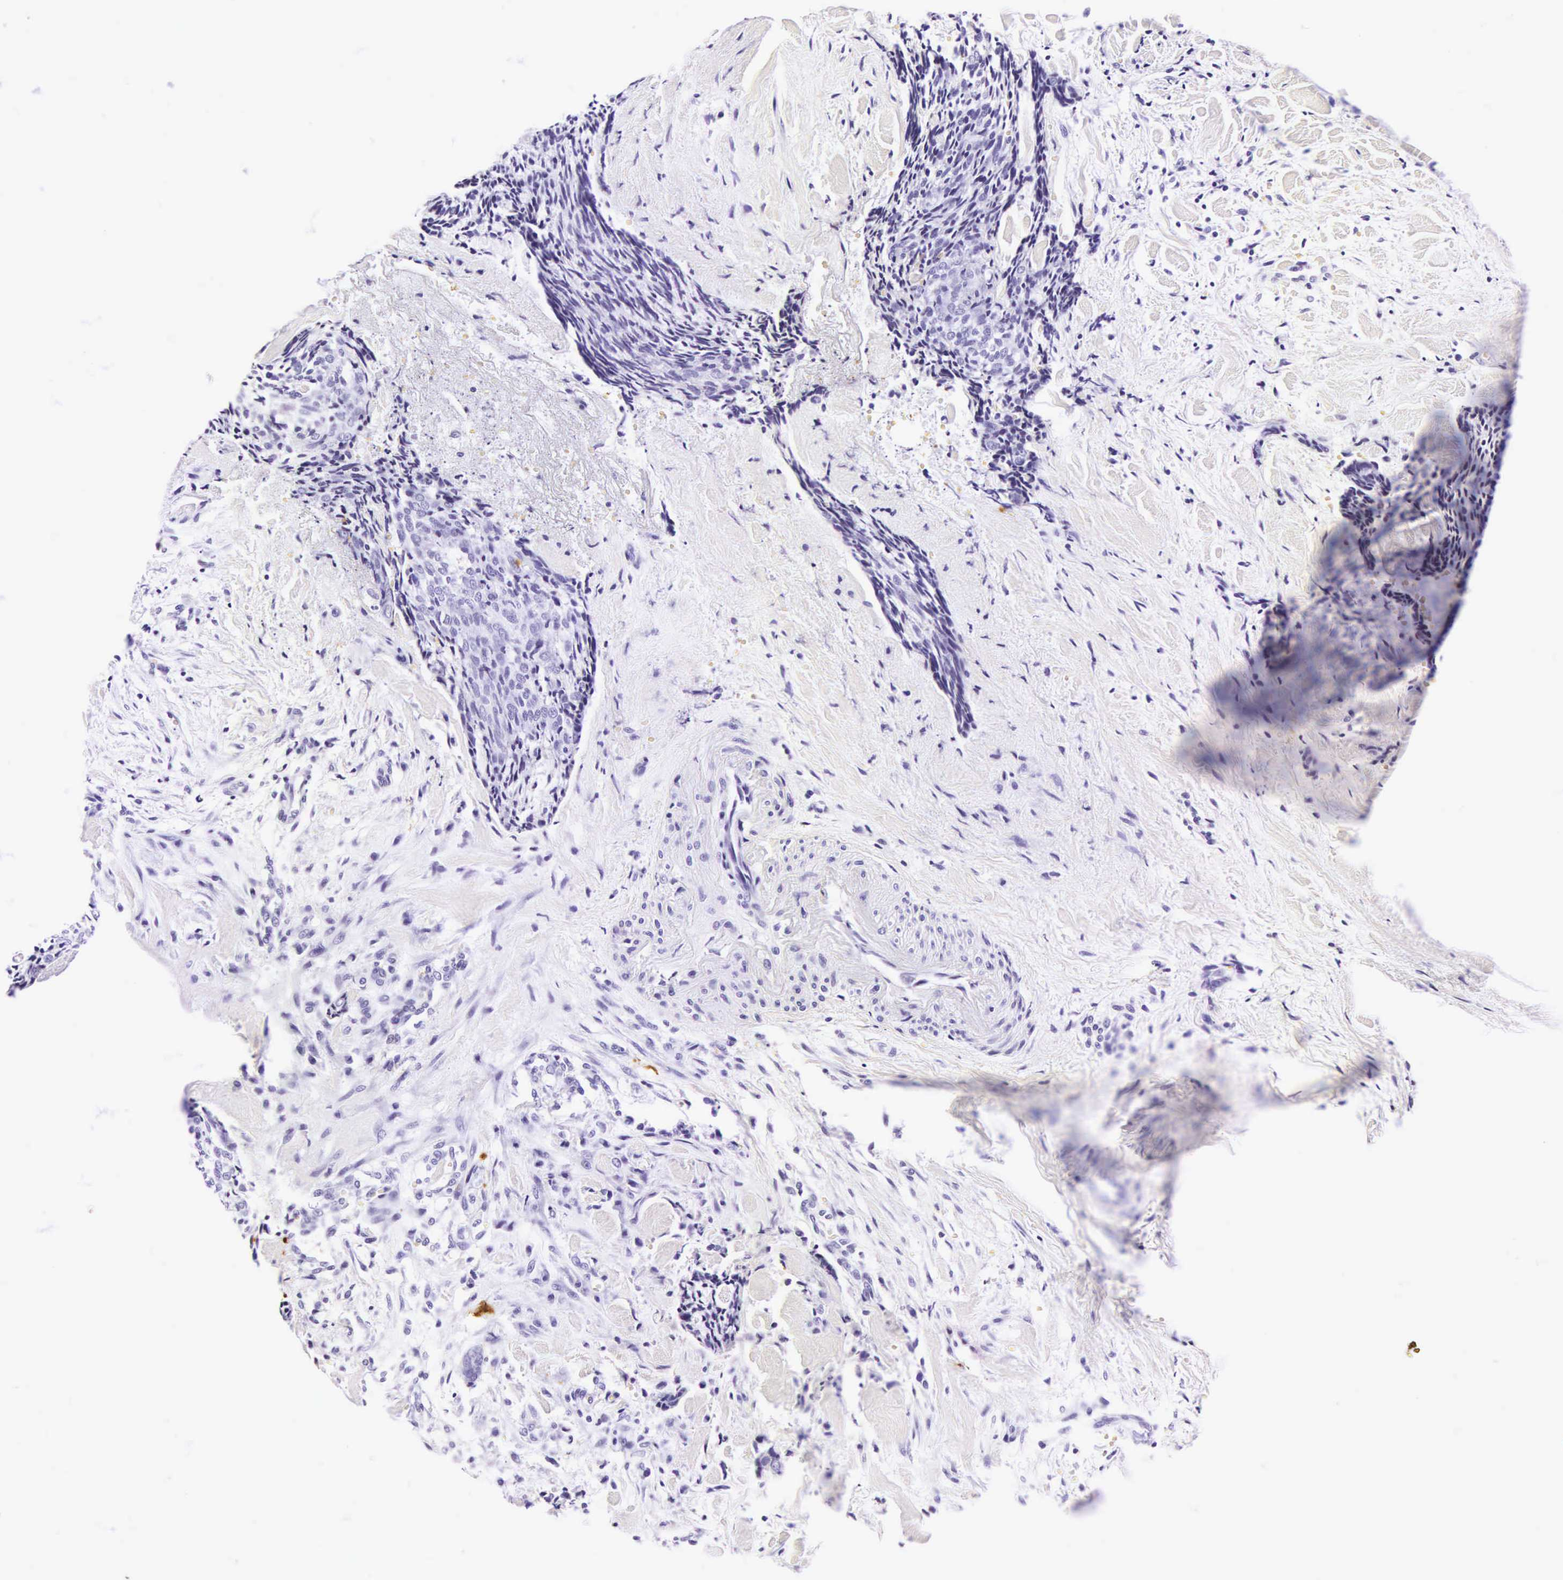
{"staining": {"intensity": "negative", "quantity": "none", "location": "none"}, "tissue": "head and neck cancer", "cell_type": "Tumor cells", "image_type": "cancer", "snomed": [{"axis": "morphology", "description": "Squamous cell carcinoma, NOS"}, {"axis": "topography", "description": "Salivary gland"}, {"axis": "topography", "description": "Head-Neck"}], "caption": "This is a histopathology image of immunohistochemistry (IHC) staining of head and neck squamous cell carcinoma, which shows no expression in tumor cells. Nuclei are stained in blue.", "gene": "CD1A", "patient": {"sex": "male", "age": 70}}